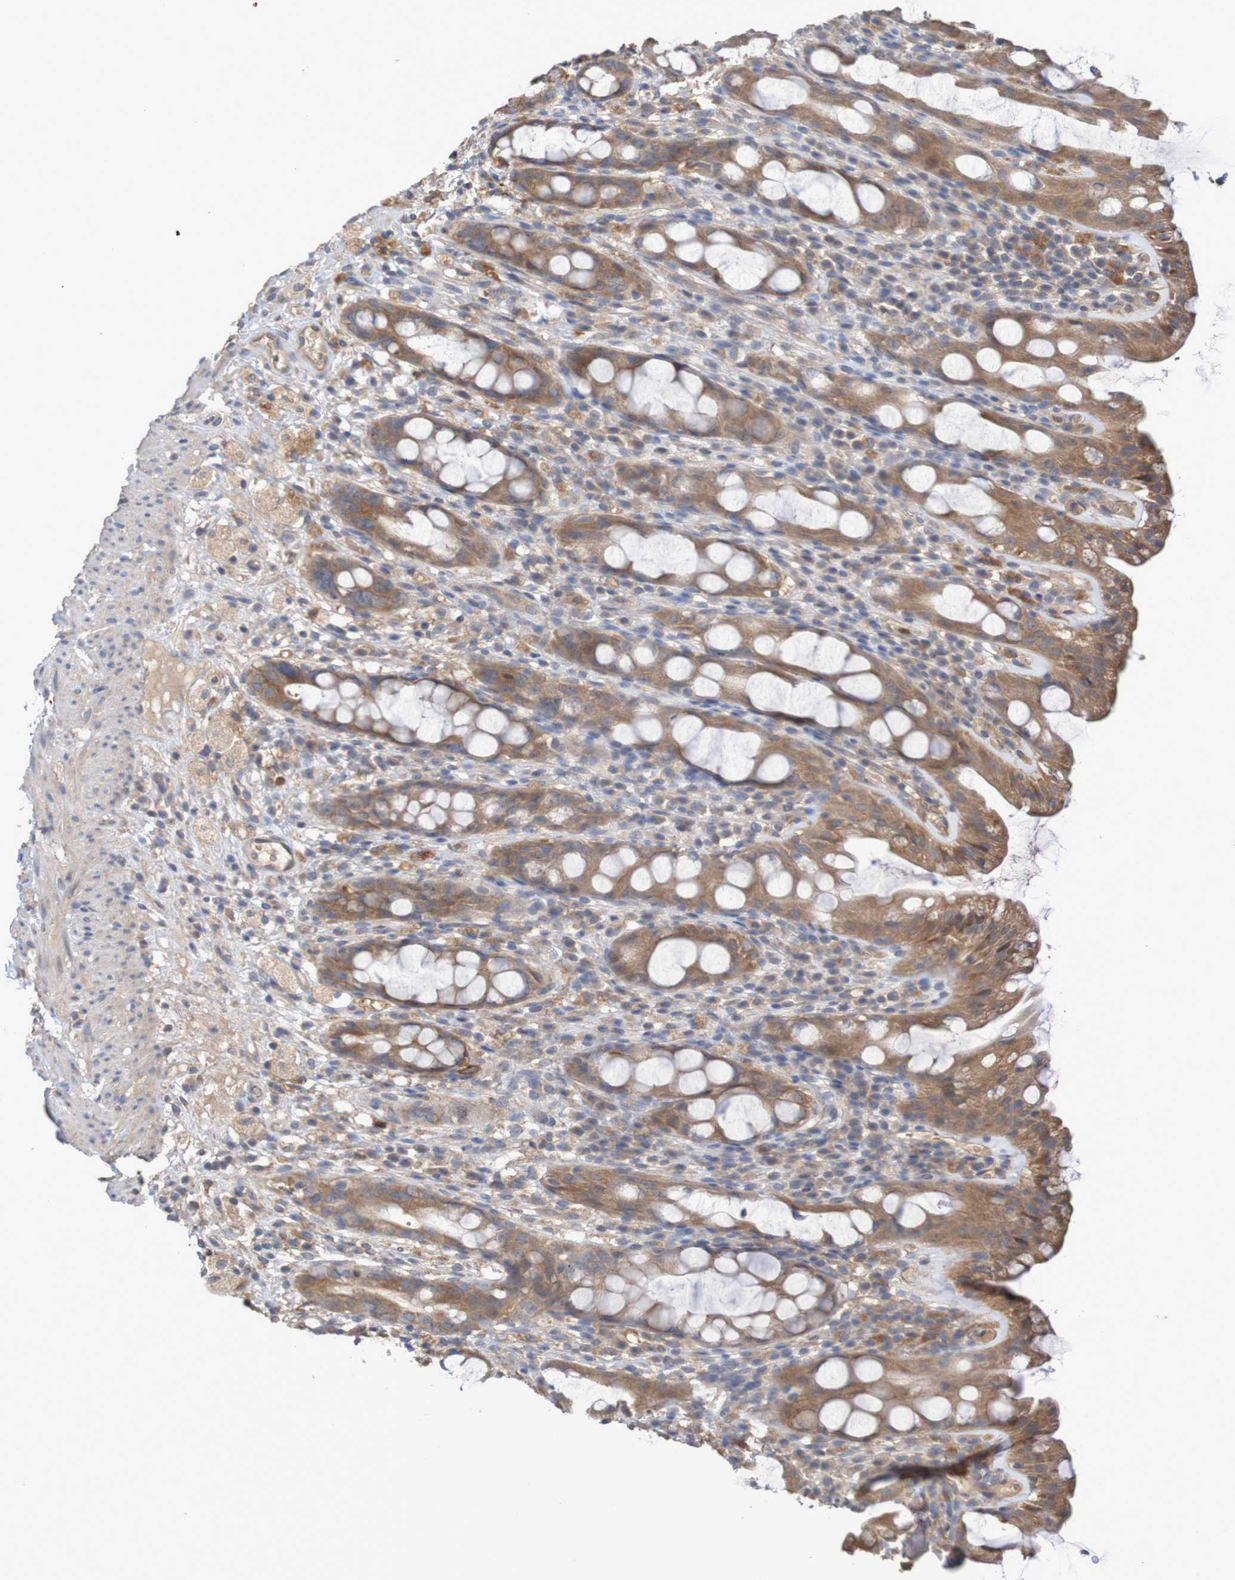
{"staining": {"intensity": "moderate", "quantity": ">75%", "location": "cytoplasmic/membranous"}, "tissue": "rectum", "cell_type": "Glandular cells", "image_type": "normal", "snomed": [{"axis": "morphology", "description": "Normal tissue, NOS"}, {"axis": "topography", "description": "Rectum"}], "caption": "Glandular cells reveal medium levels of moderate cytoplasmic/membranous expression in approximately >75% of cells in benign rectum. The staining was performed using DAB (3,3'-diaminobenzidine) to visualize the protein expression in brown, while the nuclei were stained in blue with hematoxylin (Magnification: 20x).", "gene": "PHYH", "patient": {"sex": "male", "age": 44}}